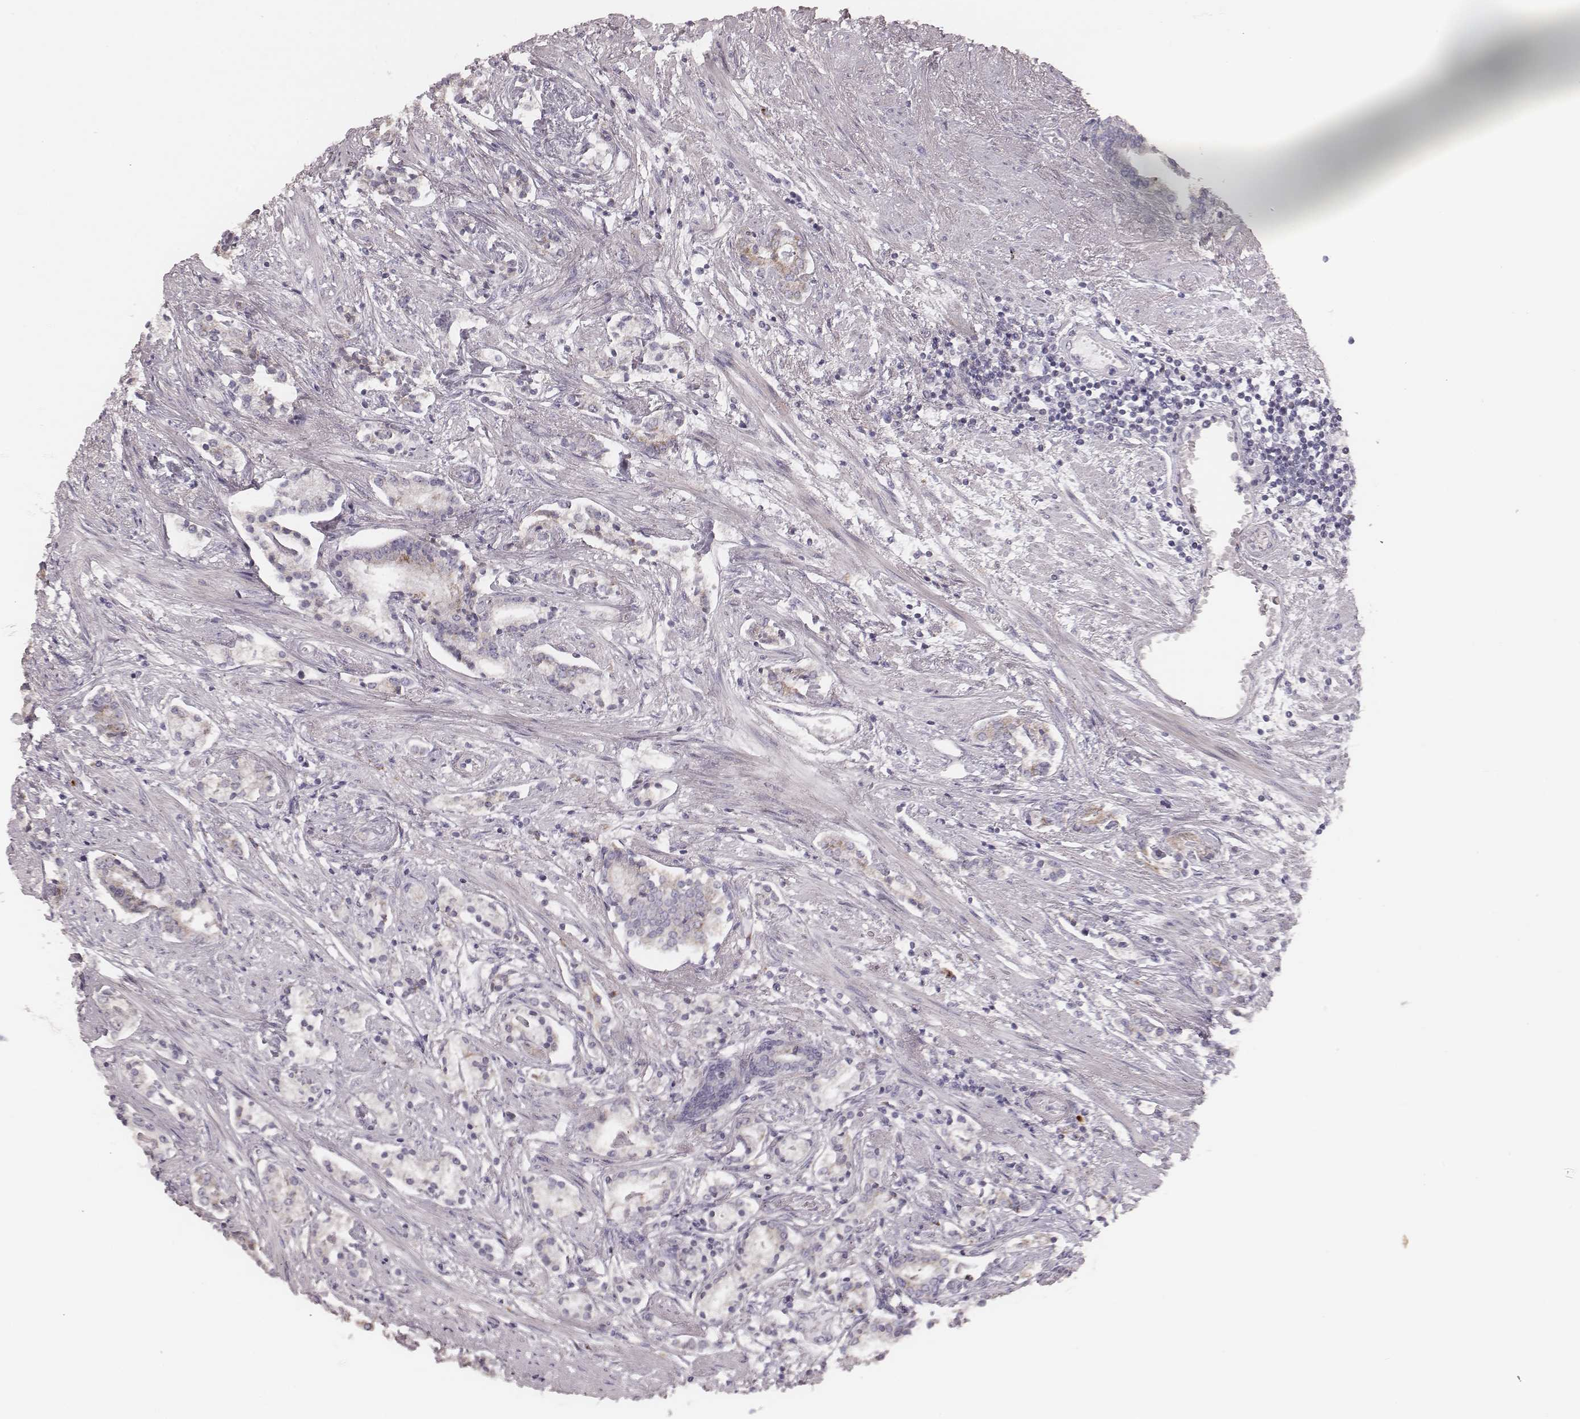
{"staining": {"intensity": "negative", "quantity": "none", "location": "none"}, "tissue": "prostate cancer", "cell_type": "Tumor cells", "image_type": "cancer", "snomed": [{"axis": "morphology", "description": "Adenocarcinoma, NOS"}, {"axis": "topography", "description": "Prostate"}], "caption": "Protein analysis of prostate cancer reveals no significant positivity in tumor cells.", "gene": "KIF5C", "patient": {"sex": "male", "age": 64}}